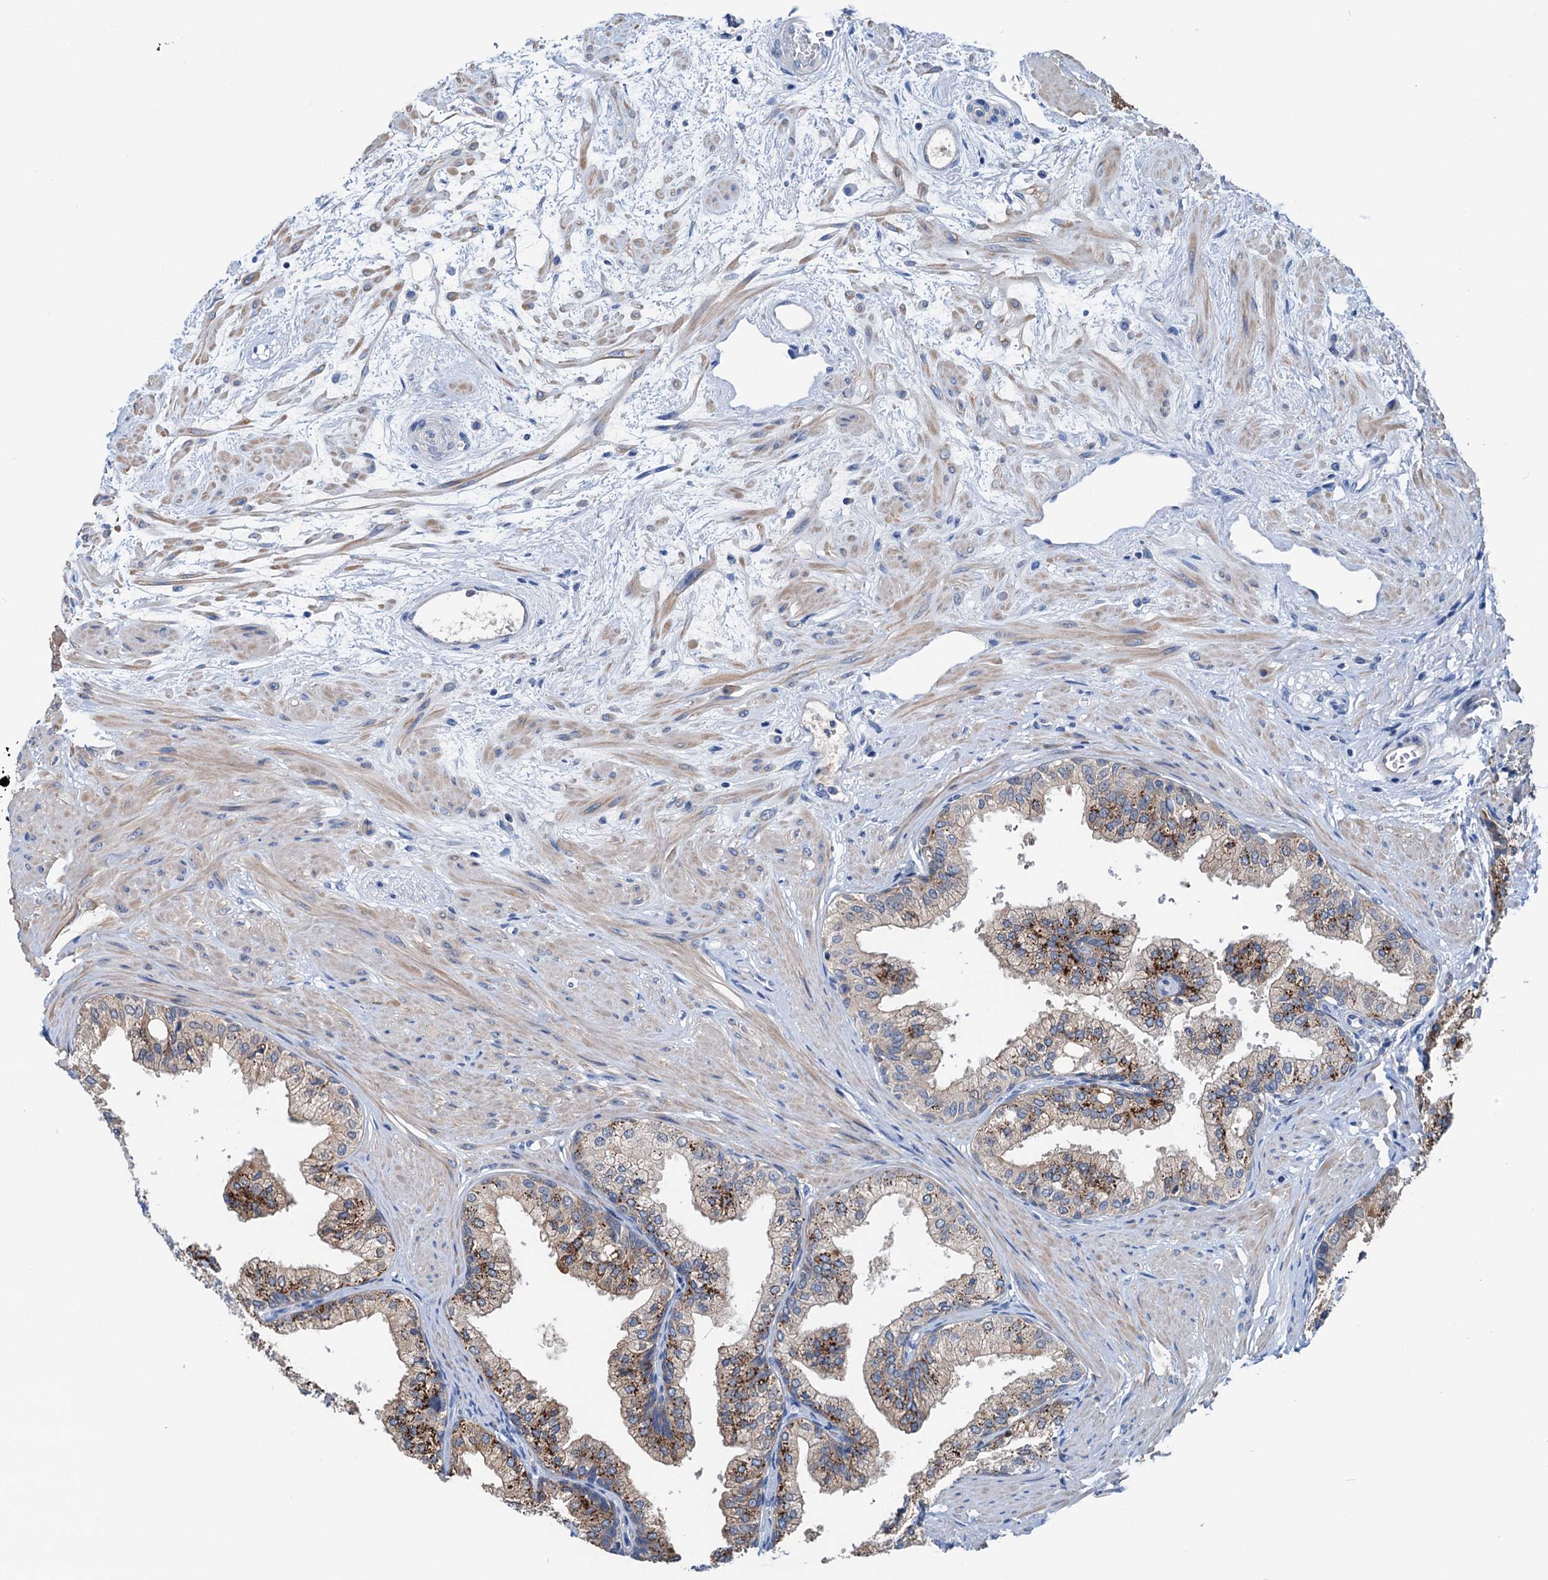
{"staining": {"intensity": "strong", "quantity": "25%-75%", "location": "cytoplasmic/membranous"}, "tissue": "prostate", "cell_type": "Glandular cells", "image_type": "normal", "snomed": [{"axis": "morphology", "description": "Normal tissue, NOS"}, {"axis": "topography", "description": "Prostate"}], "caption": "Prostate stained with IHC reveals strong cytoplasmic/membranous staining in approximately 25%-75% of glandular cells. Nuclei are stained in blue.", "gene": "KNDC1", "patient": {"sex": "male", "age": 60}}